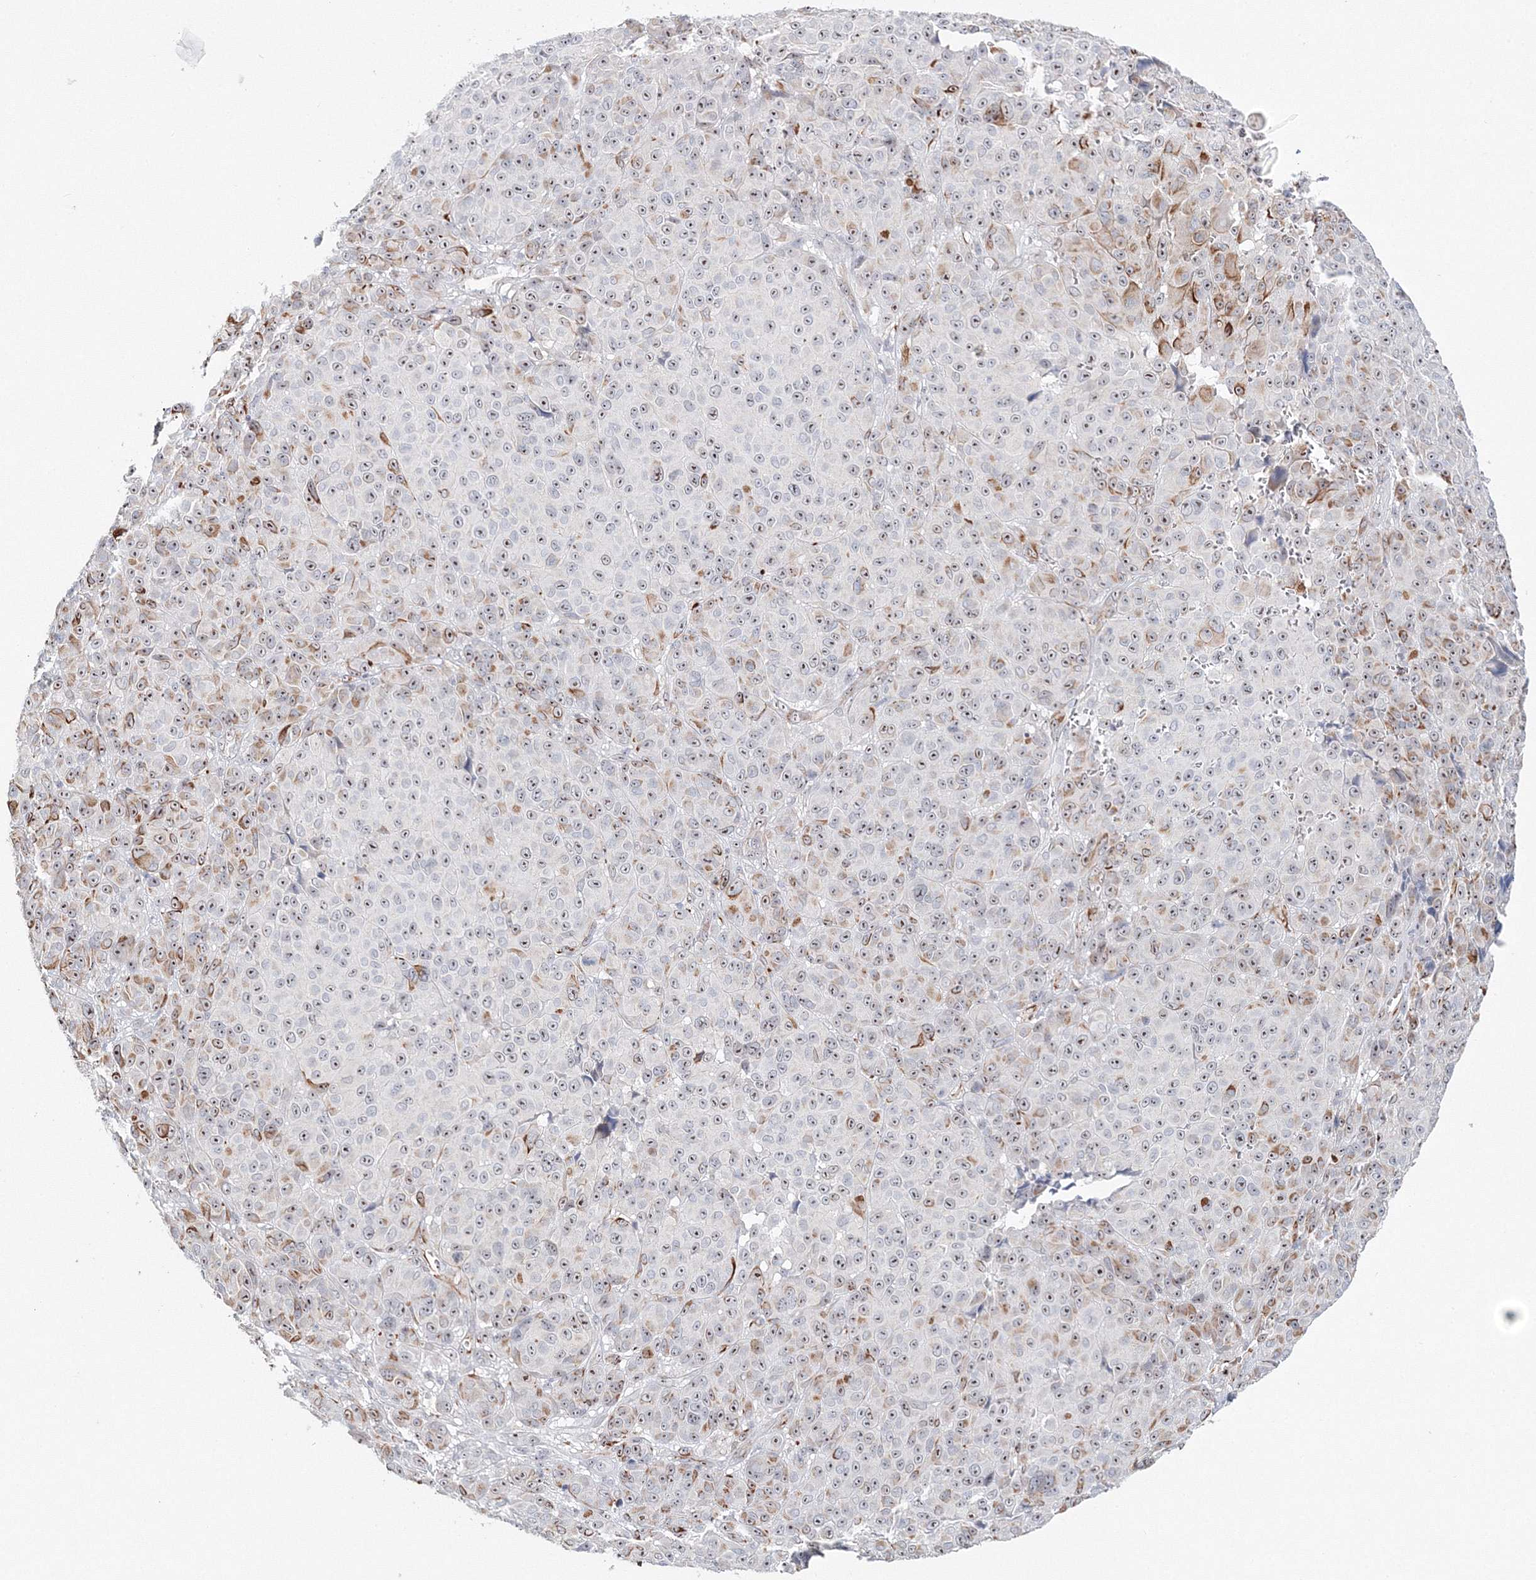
{"staining": {"intensity": "moderate", "quantity": "25%-75%", "location": "cytoplasmic/membranous,nuclear"}, "tissue": "melanoma", "cell_type": "Tumor cells", "image_type": "cancer", "snomed": [{"axis": "morphology", "description": "Malignant melanoma, NOS"}, {"axis": "topography", "description": "Skin"}], "caption": "Melanoma tissue displays moderate cytoplasmic/membranous and nuclear positivity in approximately 25%-75% of tumor cells", "gene": "SIRT7", "patient": {"sex": "male", "age": 73}}